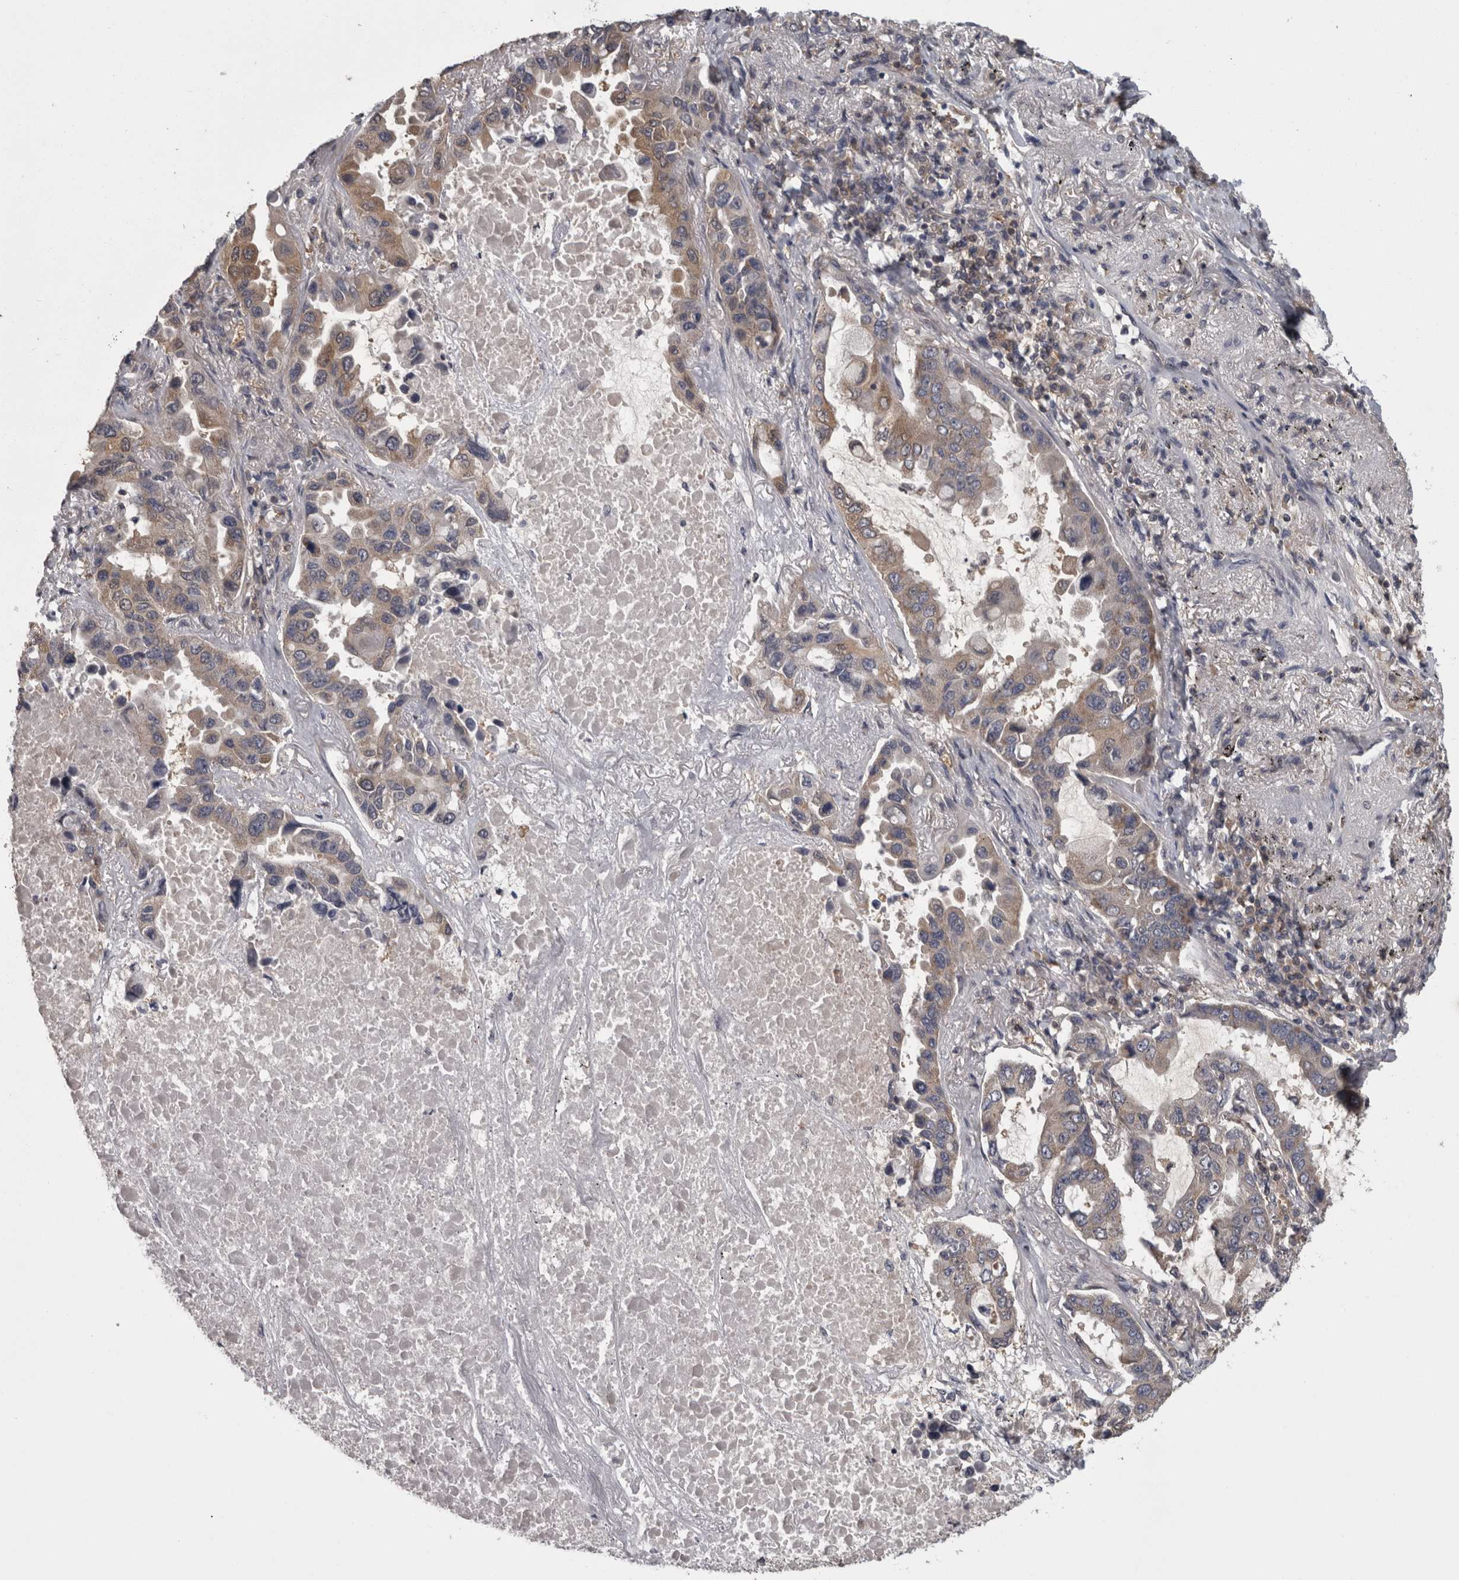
{"staining": {"intensity": "weak", "quantity": ">75%", "location": "cytoplasmic/membranous"}, "tissue": "lung cancer", "cell_type": "Tumor cells", "image_type": "cancer", "snomed": [{"axis": "morphology", "description": "Adenocarcinoma, NOS"}, {"axis": "topography", "description": "Lung"}], "caption": "Immunohistochemical staining of human adenocarcinoma (lung) displays low levels of weak cytoplasmic/membranous protein expression in approximately >75% of tumor cells. (DAB (3,3'-diaminobenzidine) IHC with brightfield microscopy, high magnification).", "gene": "APRT", "patient": {"sex": "male", "age": 64}}